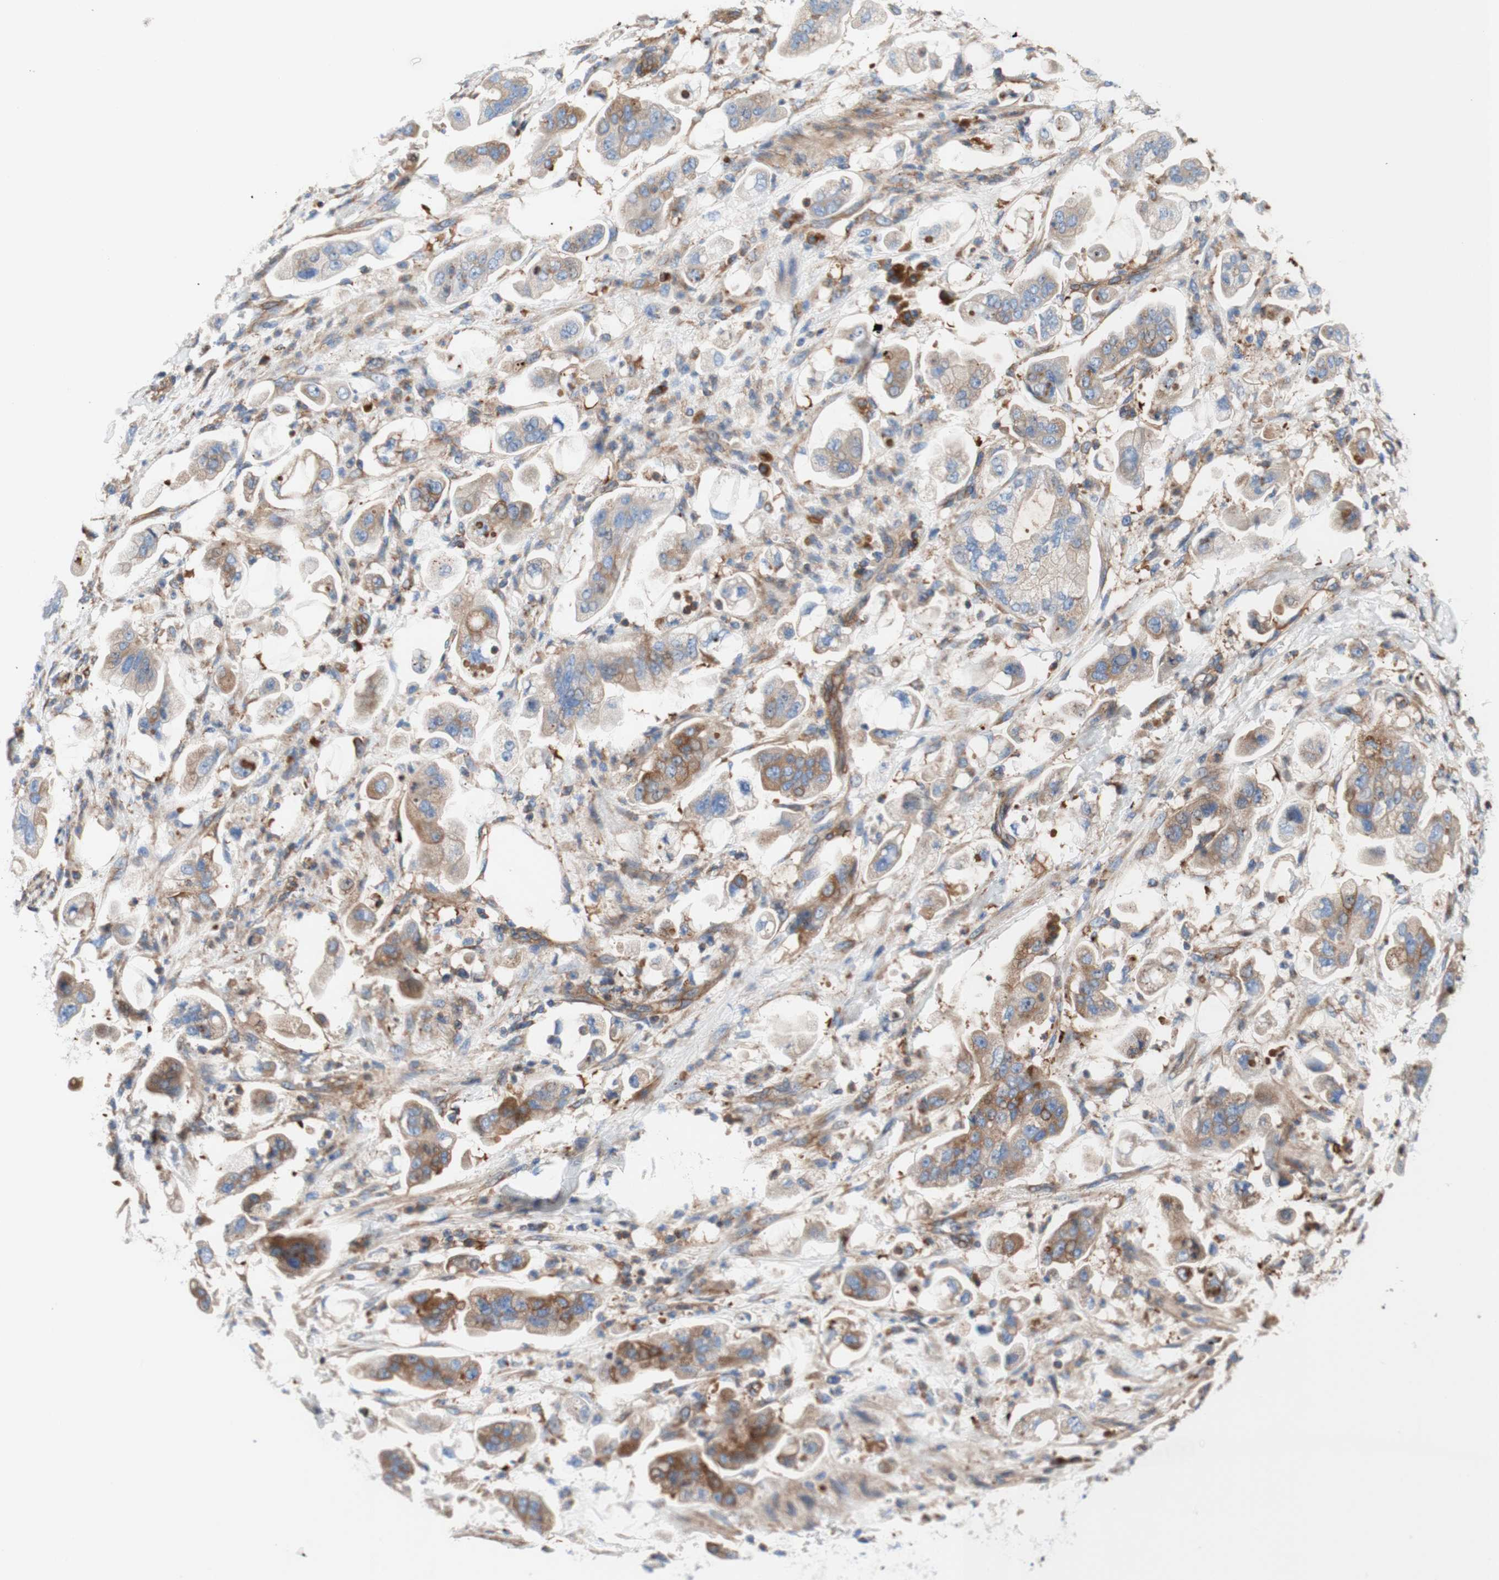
{"staining": {"intensity": "weak", "quantity": "<25%", "location": "cytoplasmic/membranous"}, "tissue": "stomach cancer", "cell_type": "Tumor cells", "image_type": "cancer", "snomed": [{"axis": "morphology", "description": "Adenocarcinoma, NOS"}, {"axis": "topography", "description": "Stomach"}], "caption": "The micrograph demonstrates no significant staining in tumor cells of adenocarcinoma (stomach). Nuclei are stained in blue.", "gene": "STOM", "patient": {"sex": "male", "age": 62}}